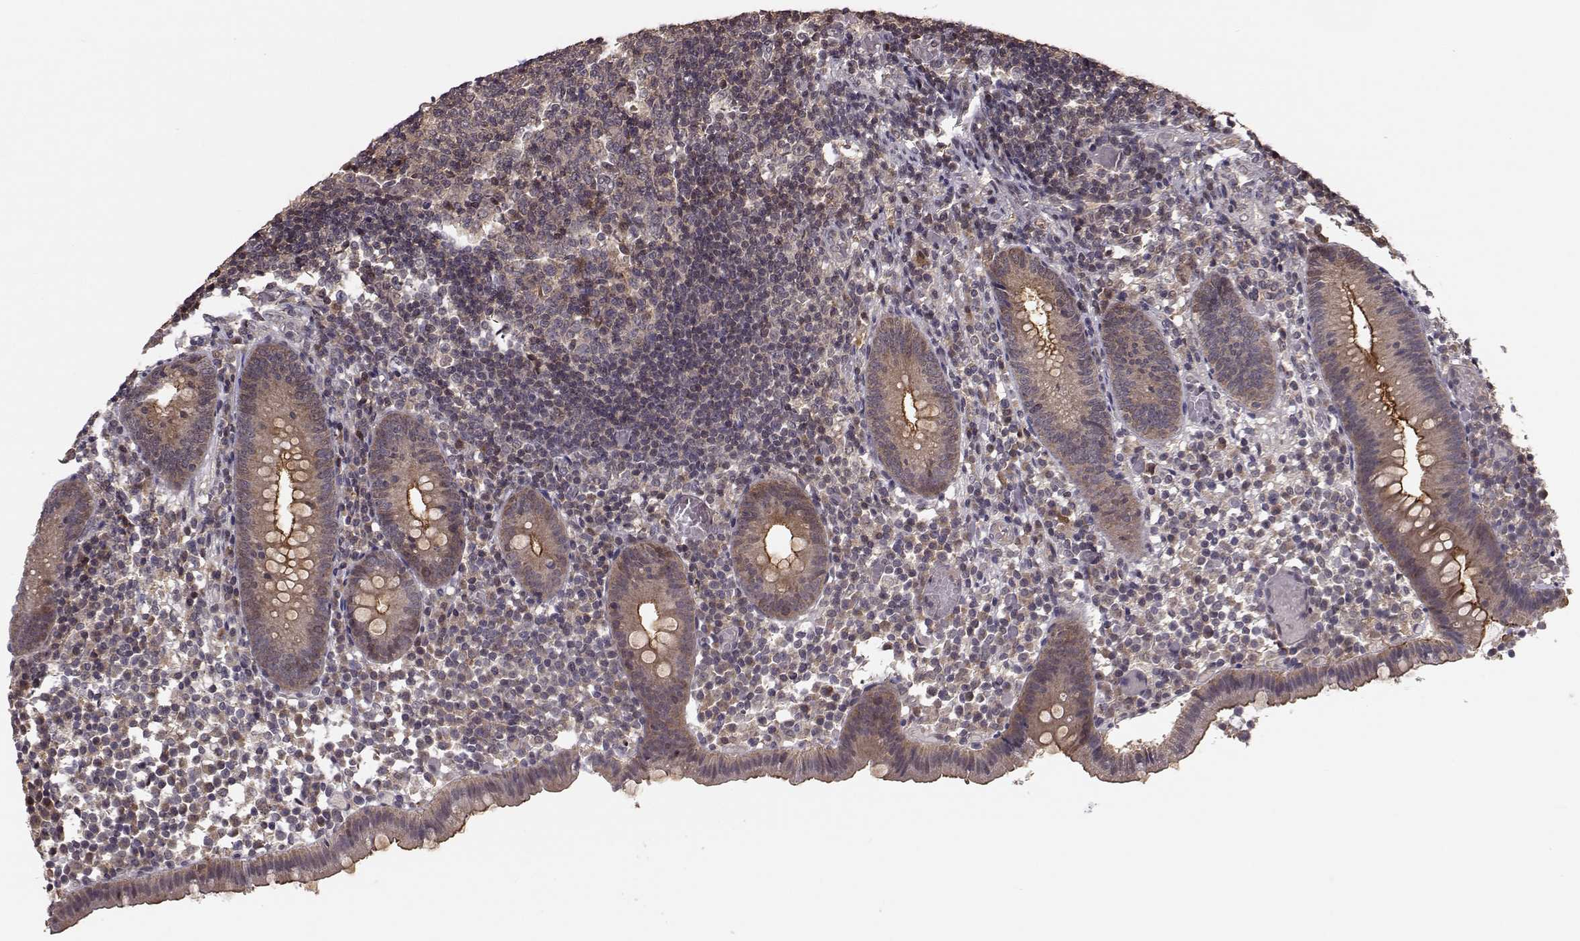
{"staining": {"intensity": "strong", "quantity": "25%-75%", "location": "cytoplasmic/membranous"}, "tissue": "appendix", "cell_type": "Glandular cells", "image_type": "normal", "snomed": [{"axis": "morphology", "description": "Normal tissue, NOS"}, {"axis": "topography", "description": "Appendix"}], "caption": "Glandular cells exhibit strong cytoplasmic/membranous staining in about 25%-75% of cells in unremarkable appendix.", "gene": "PLEKHG3", "patient": {"sex": "female", "age": 32}}